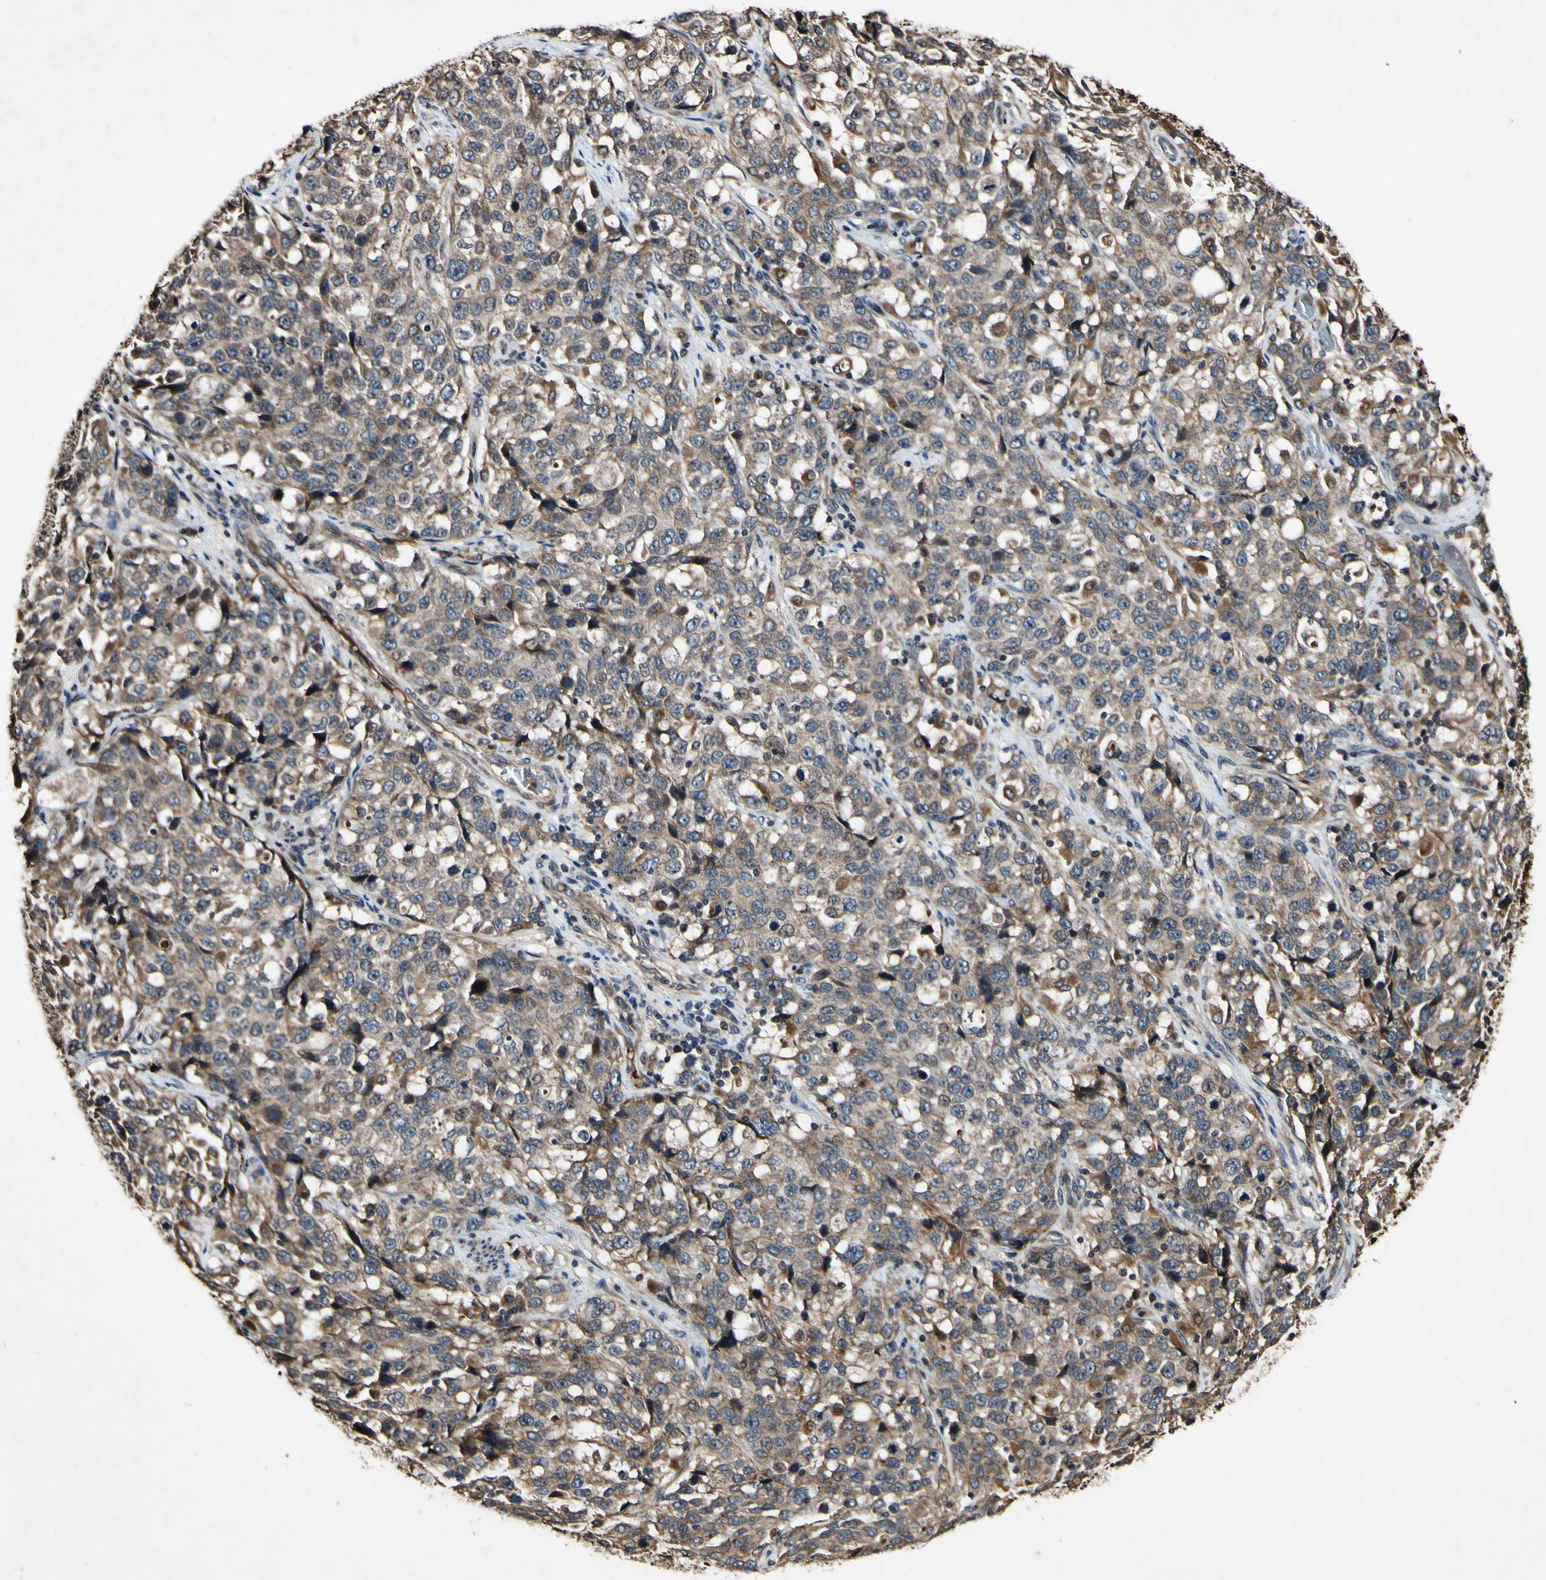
{"staining": {"intensity": "moderate", "quantity": ">75%", "location": "cytoplasmic/membranous"}, "tissue": "stomach cancer", "cell_type": "Tumor cells", "image_type": "cancer", "snomed": [{"axis": "morphology", "description": "Normal tissue, NOS"}, {"axis": "morphology", "description": "Adenocarcinoma, NOS"}, {"axis": "topography", "description": "Stomach"}], "caption": "Adenocarcinoma (stomach) stained with a brown dye displays moderate cytoplasmic/membranous positive expression in about >75% of tumor cells.", "gene": "PLAT", "patient": {"sex": "male", "age": 48}}